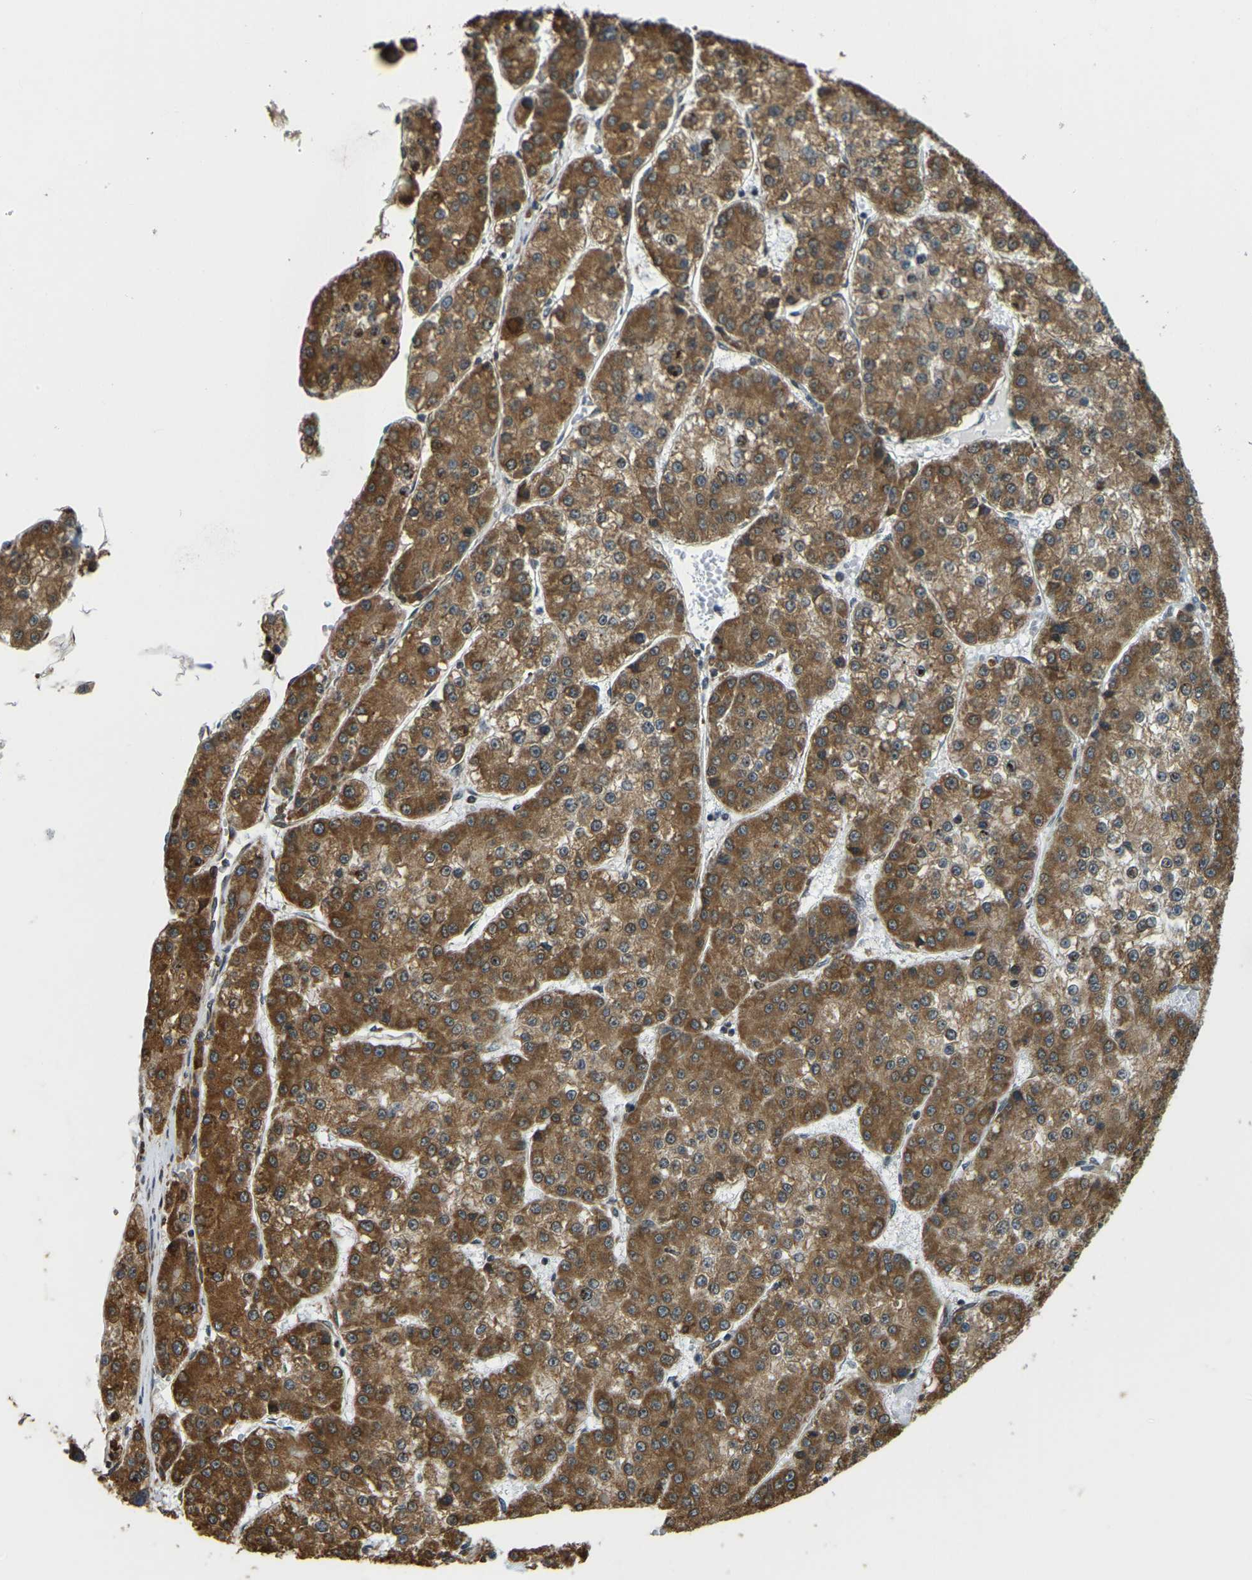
{"staining": {"intensity": "strong", "quantity": ">75%", "location": "cytoplasmic/membranous"}, "tissue": "liver cancer", "cell_type": "Tumor cells", "image_type": "cancer", "snomed": [{"axis": "morphology", "description": "Carcinoma, Hepatocellular, NOS"}, {"axis": "topography", "description": "Liver"}], "caption": "Immunohistochemistry of liver cancer (hepatocellular carcinoma) displays high levels of strong cytoplasmic/membranous expression in approximately >75% of tumor cells.", "gene": "RNF115", "patient": {"sex": "female", "age": 73}}